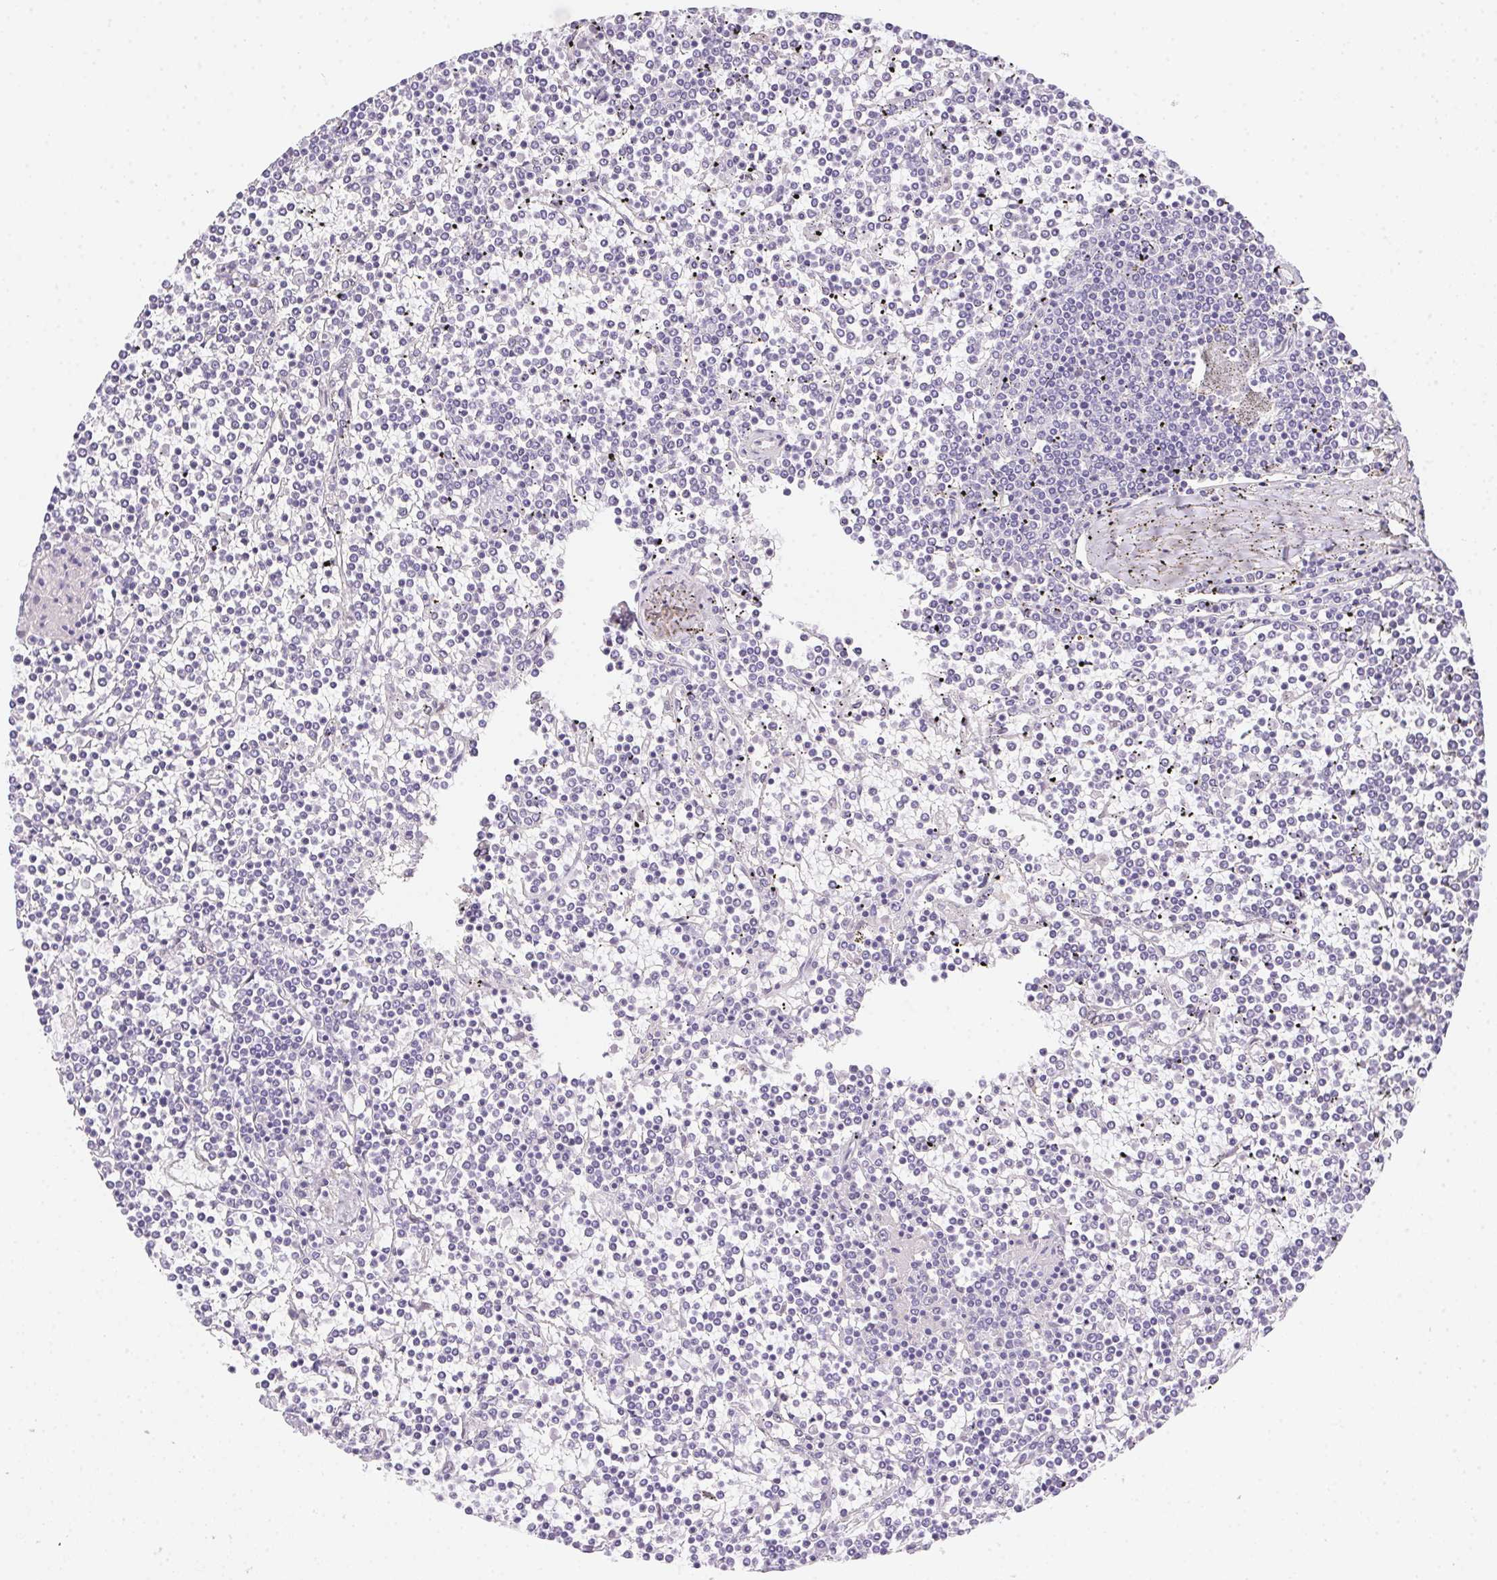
{"staining": {"intensity": "negative", "quantity": "none", "location": "none"}, "tissue": "lymphoma", "cell_type": "Tumor cells", "image_type": "cancer", "snomed": [{"axis": "morphology", "description": "Malignant lymphoma, non-Hodgkin's type, Low grade"}, {"axis": "topography", "description": "Spleen"}], "caption": "Lymphoma was stained to show a protein in brown. There is no significant positivity in tumor cells.", "gene": "MORC1", "patient": {"sex": "female", "age": 19}}